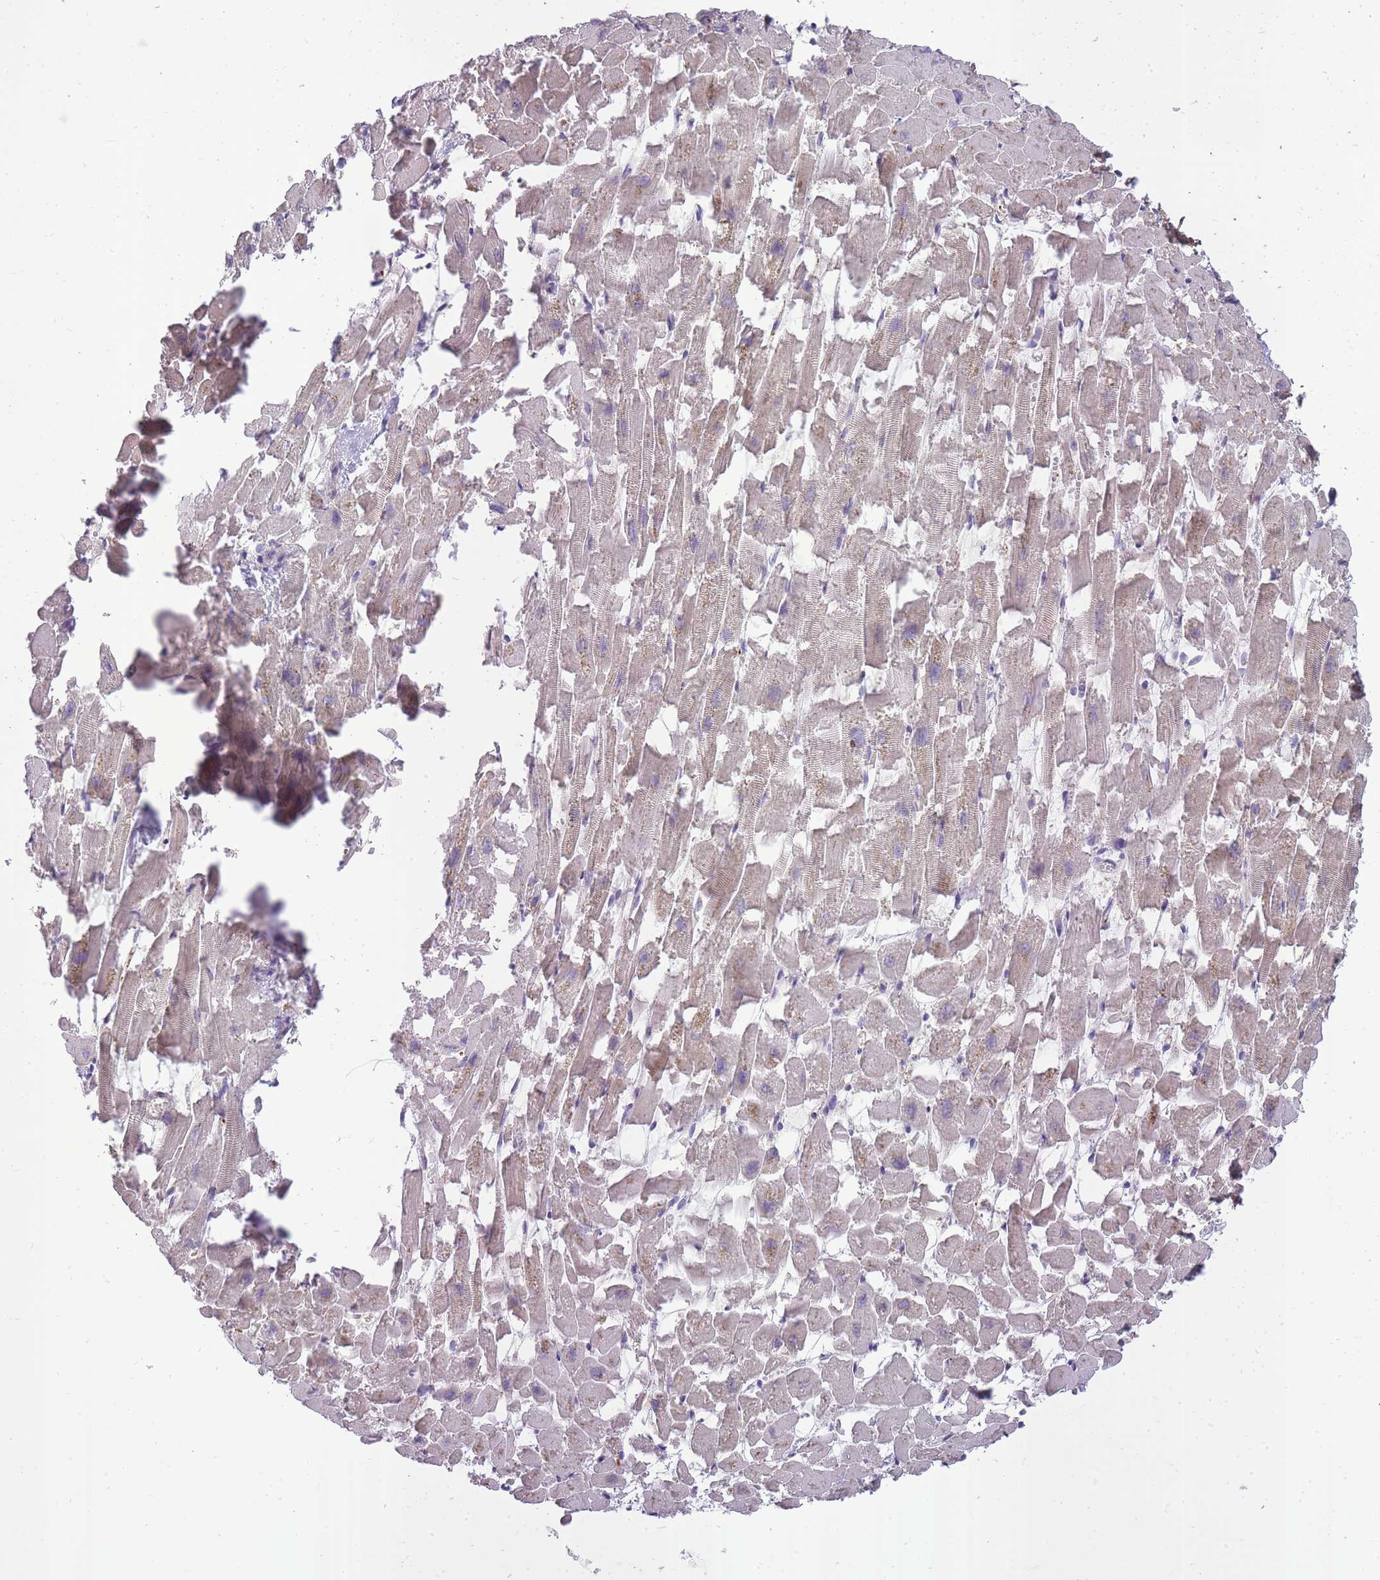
{"staining": {"intensity": "moderate", "quantity": "<25%", "location": "cytoplasmic/membranous"}, "tissue": "heart muscle", "cell_type": "Cardiomyocytes", "image_type": "normal", "snomed": [{"axis": "morphology", "description": "Normal tissue, NOS"}, {"axis": "topography", "description": "Heart"}], "caption": "A brown stain shows moderate cytoplasmic/membranous positivity of a protein in cardiomyocytes of unremarkable heart muscle.", "gene": "IGKV1", "patient": {"sex": "female", "age": 64}}